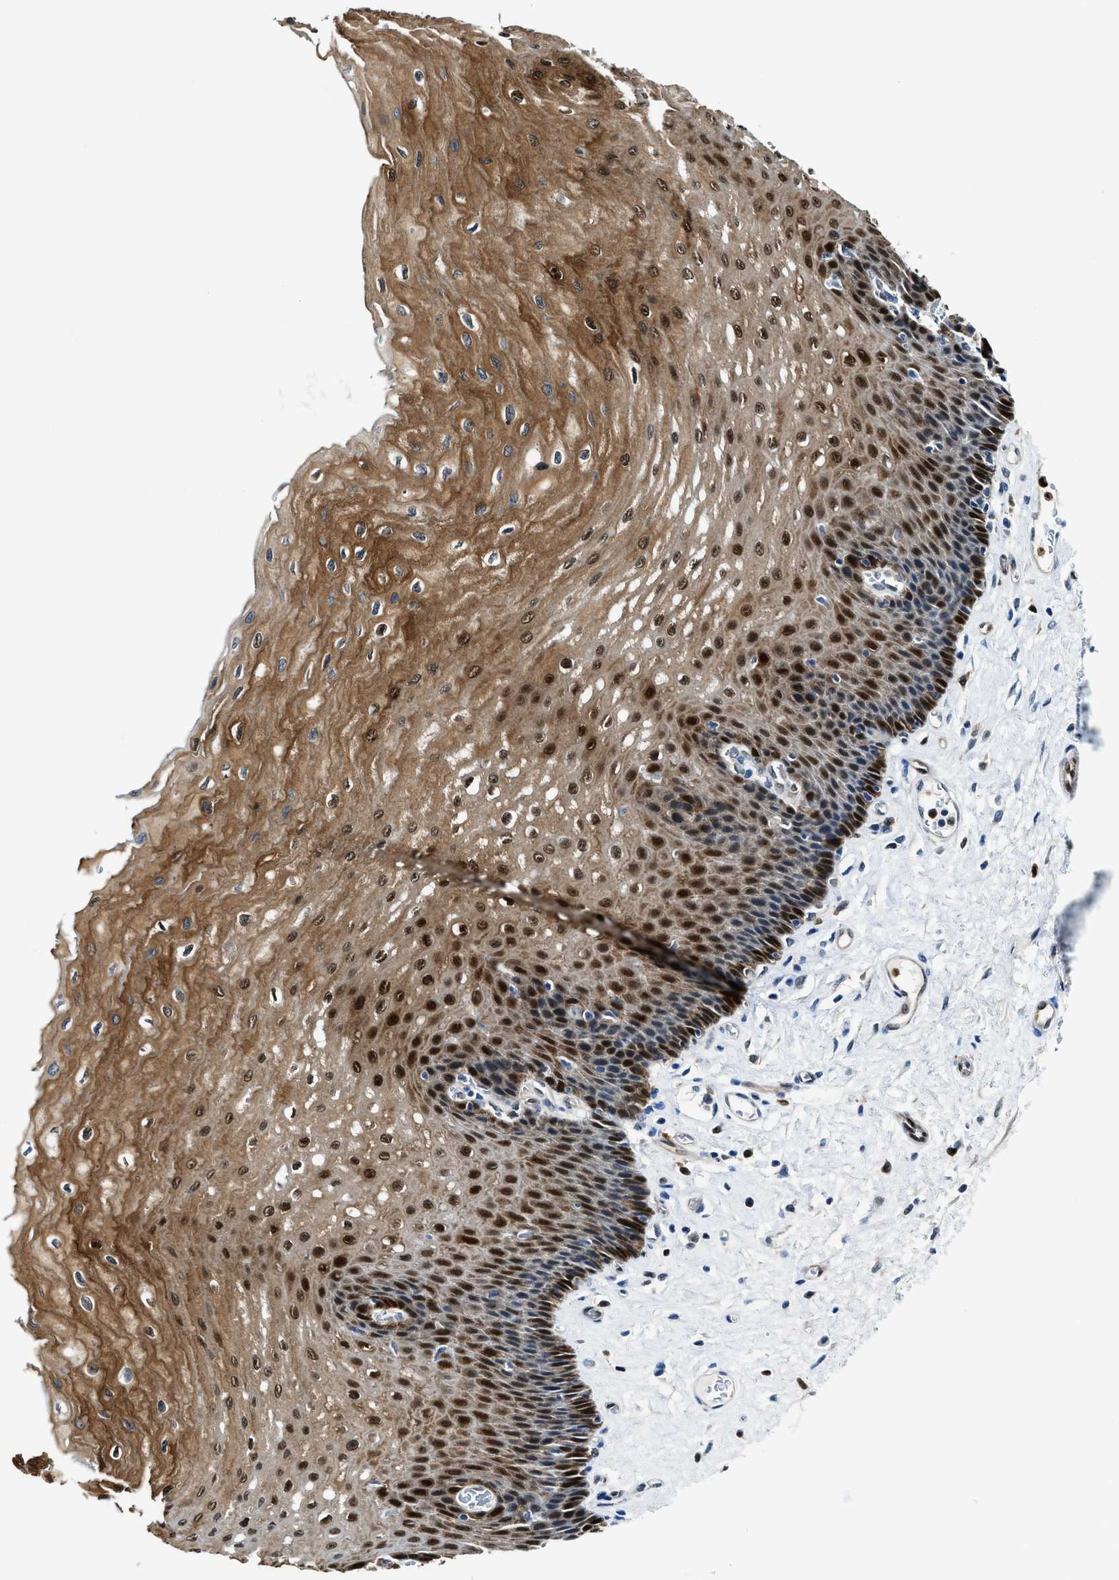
{"staining": {"intensity": "strong", "quantity": ">75%", "location": "cytoplasmic/membranous,nuclear"}, "tissue": "esophagus", "cell_type": "Squamous epithelial cells", "image_type": "normal", "snomed": [{"axis": "morphology", "description": "Normal tissue, NOS"}, {"axis": "topography", "description": "Esophagus"}], "caption": "The histopathology image displays staining of benign esophagus, revealing strong cytoplasmic/membranous,nuclear protein positivity (brown color) within squamous epithelial cells.", "gene": "LTA4H", "patient": {"sex": "female", "age": 72}}